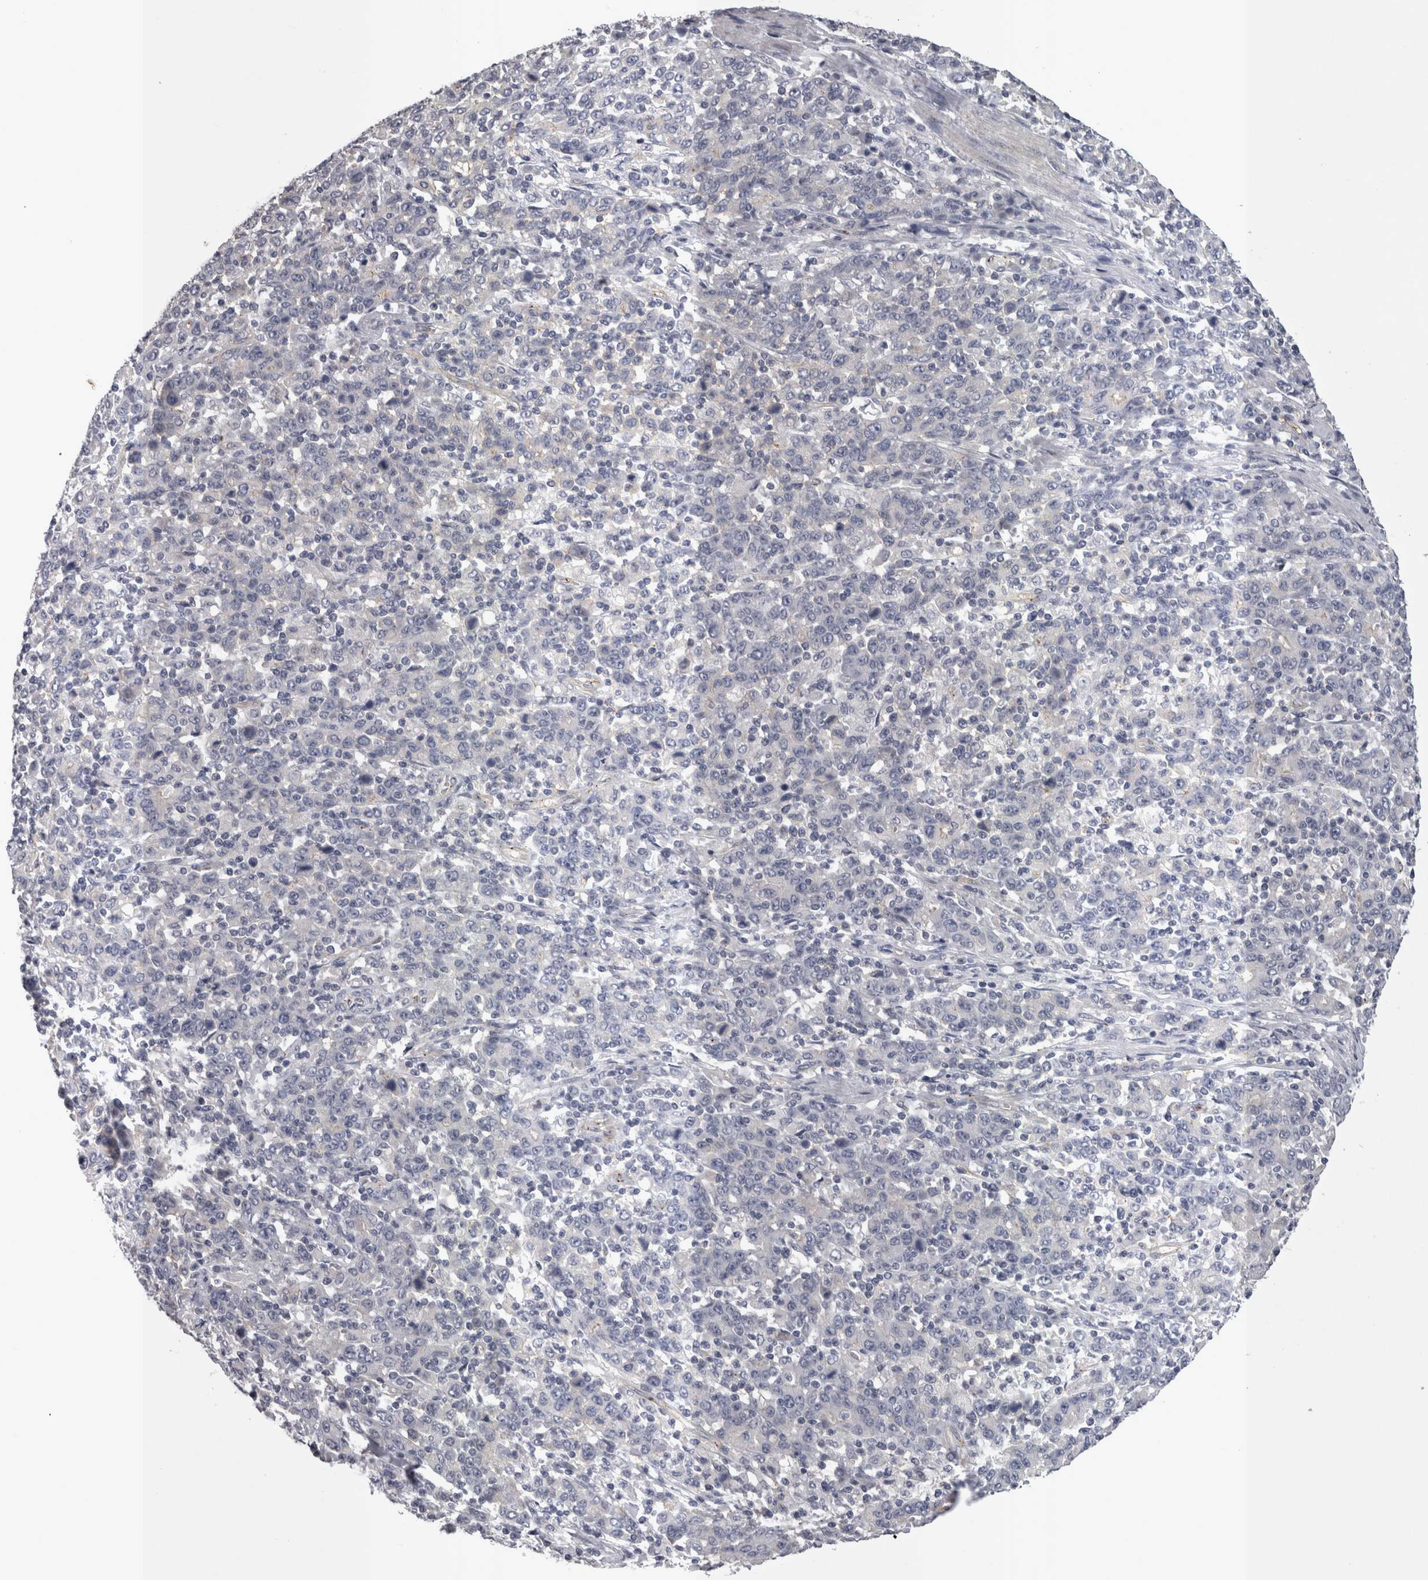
{"staining": {"intensity": "negative", "quantity": "none", "location": "none"}, "tissue": "stomach cancer", "cell_type": "Tumor cells", "image_type": "cancer", "snomed": [{"axis": "morphology", "description": "Adenocarcinoma, NOS"}, {"axis": "topography", "description": "Stomach, upper"}], "caption": "This is a image of immunohistochemistry staining of stomach cancer (adenocarcinoma), which shows no positivity in tumor cells. (DAB (3,3'-diaminobenzidine) immunohistochemistry (IHC), high magnification).", "gene": "LYZL6", "patient": {"sex": "male", "age": 69}}